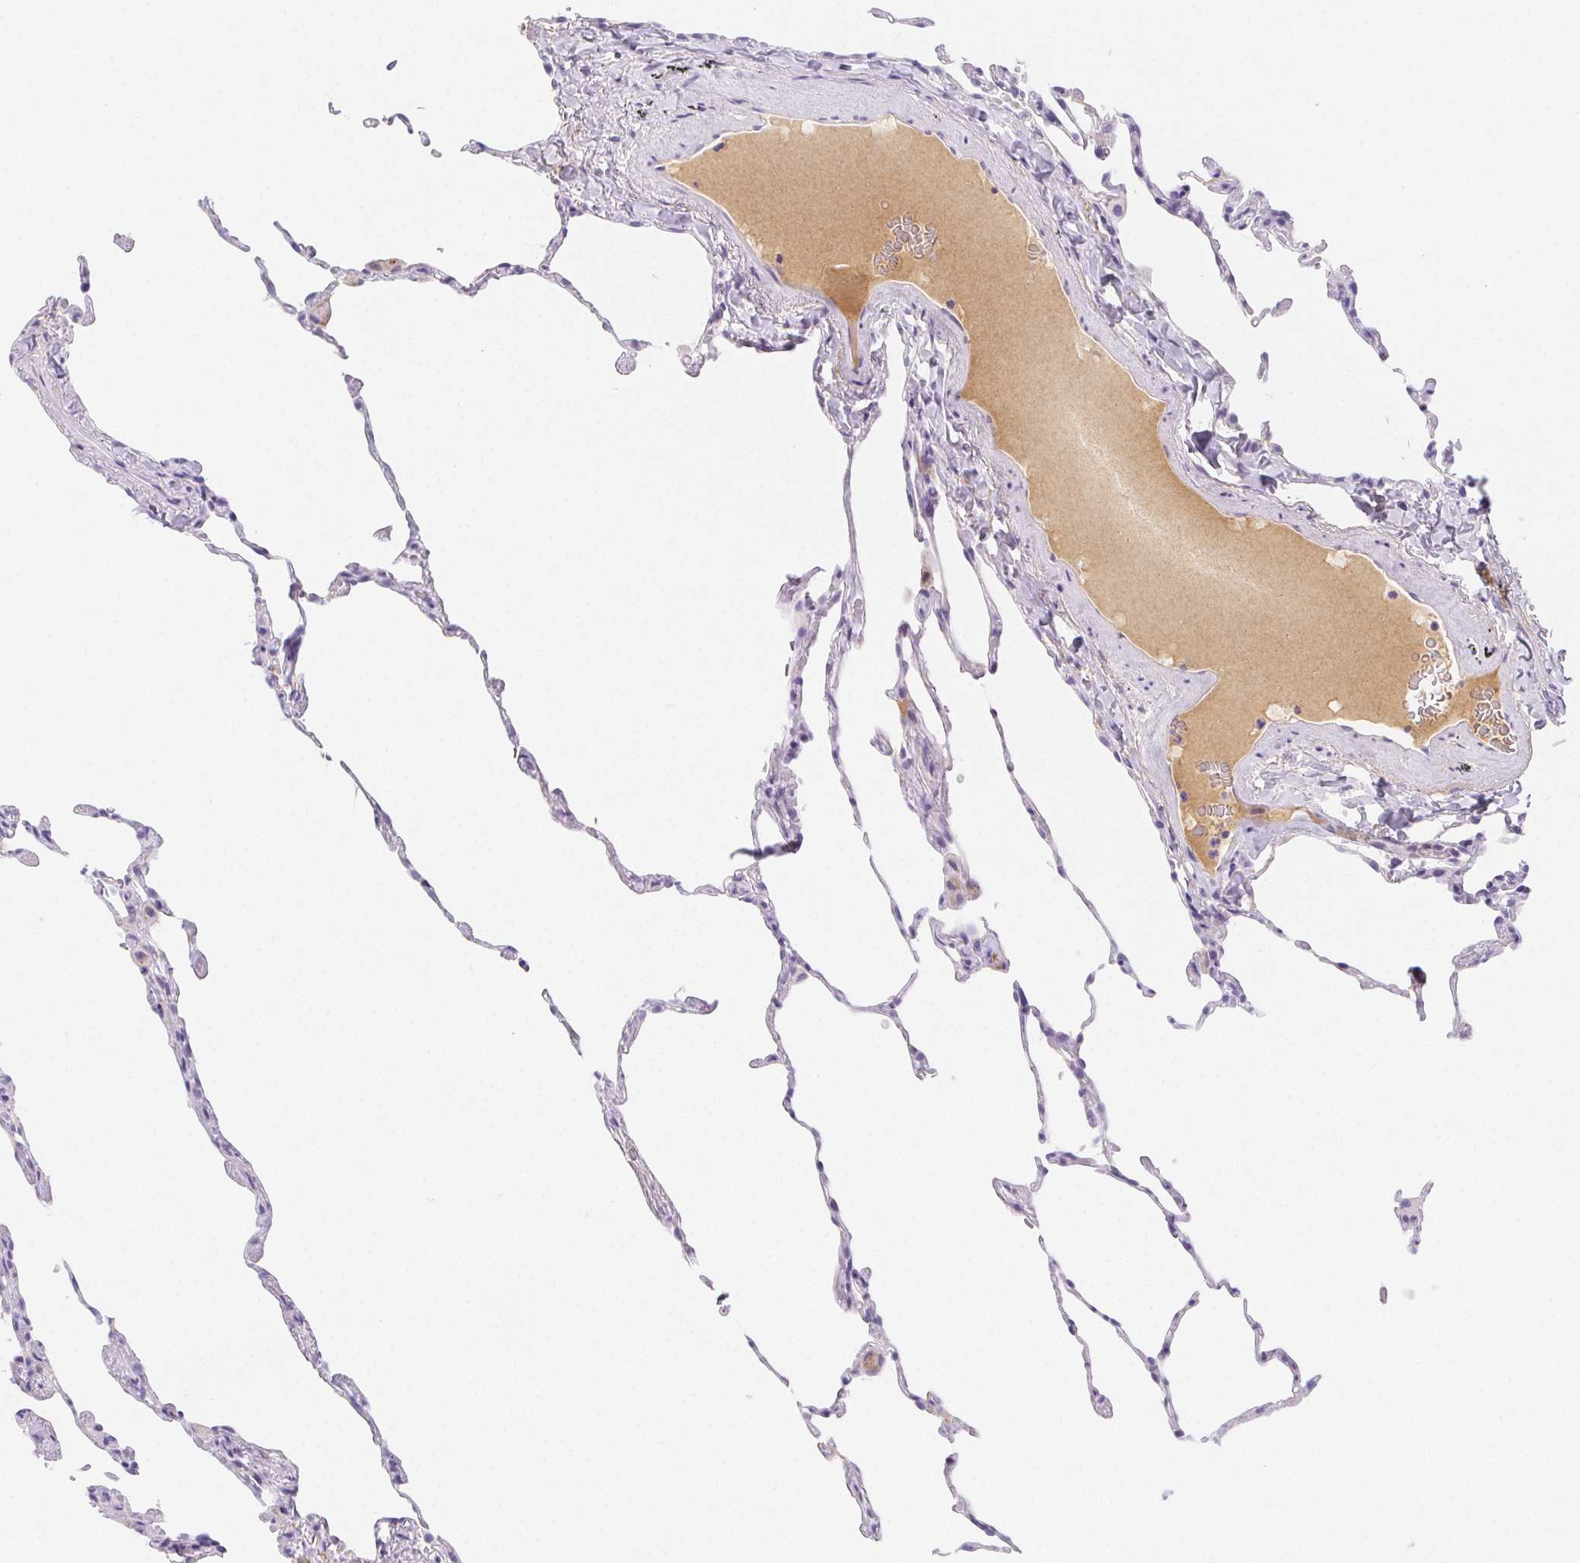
{"staining": {"intensity": "negative", "quantity": "none", "location": "none"}, "tissue": "lung", "cell_type": "Alveolar cells", "image_type": "normal", "snomed": [{"axis": "morphology", "description": "Normal tissue, NOS"}, {"axis": "topography", "description": "Lung"}], "caption": "The immunohistochemistry histopathology image has no significant staining in alveolar cells of lung. (DAB immunohistochemistry (IHC), high magnification).", "gene": "ITIH2", "patient": {"sex": "female", "age": 57}}